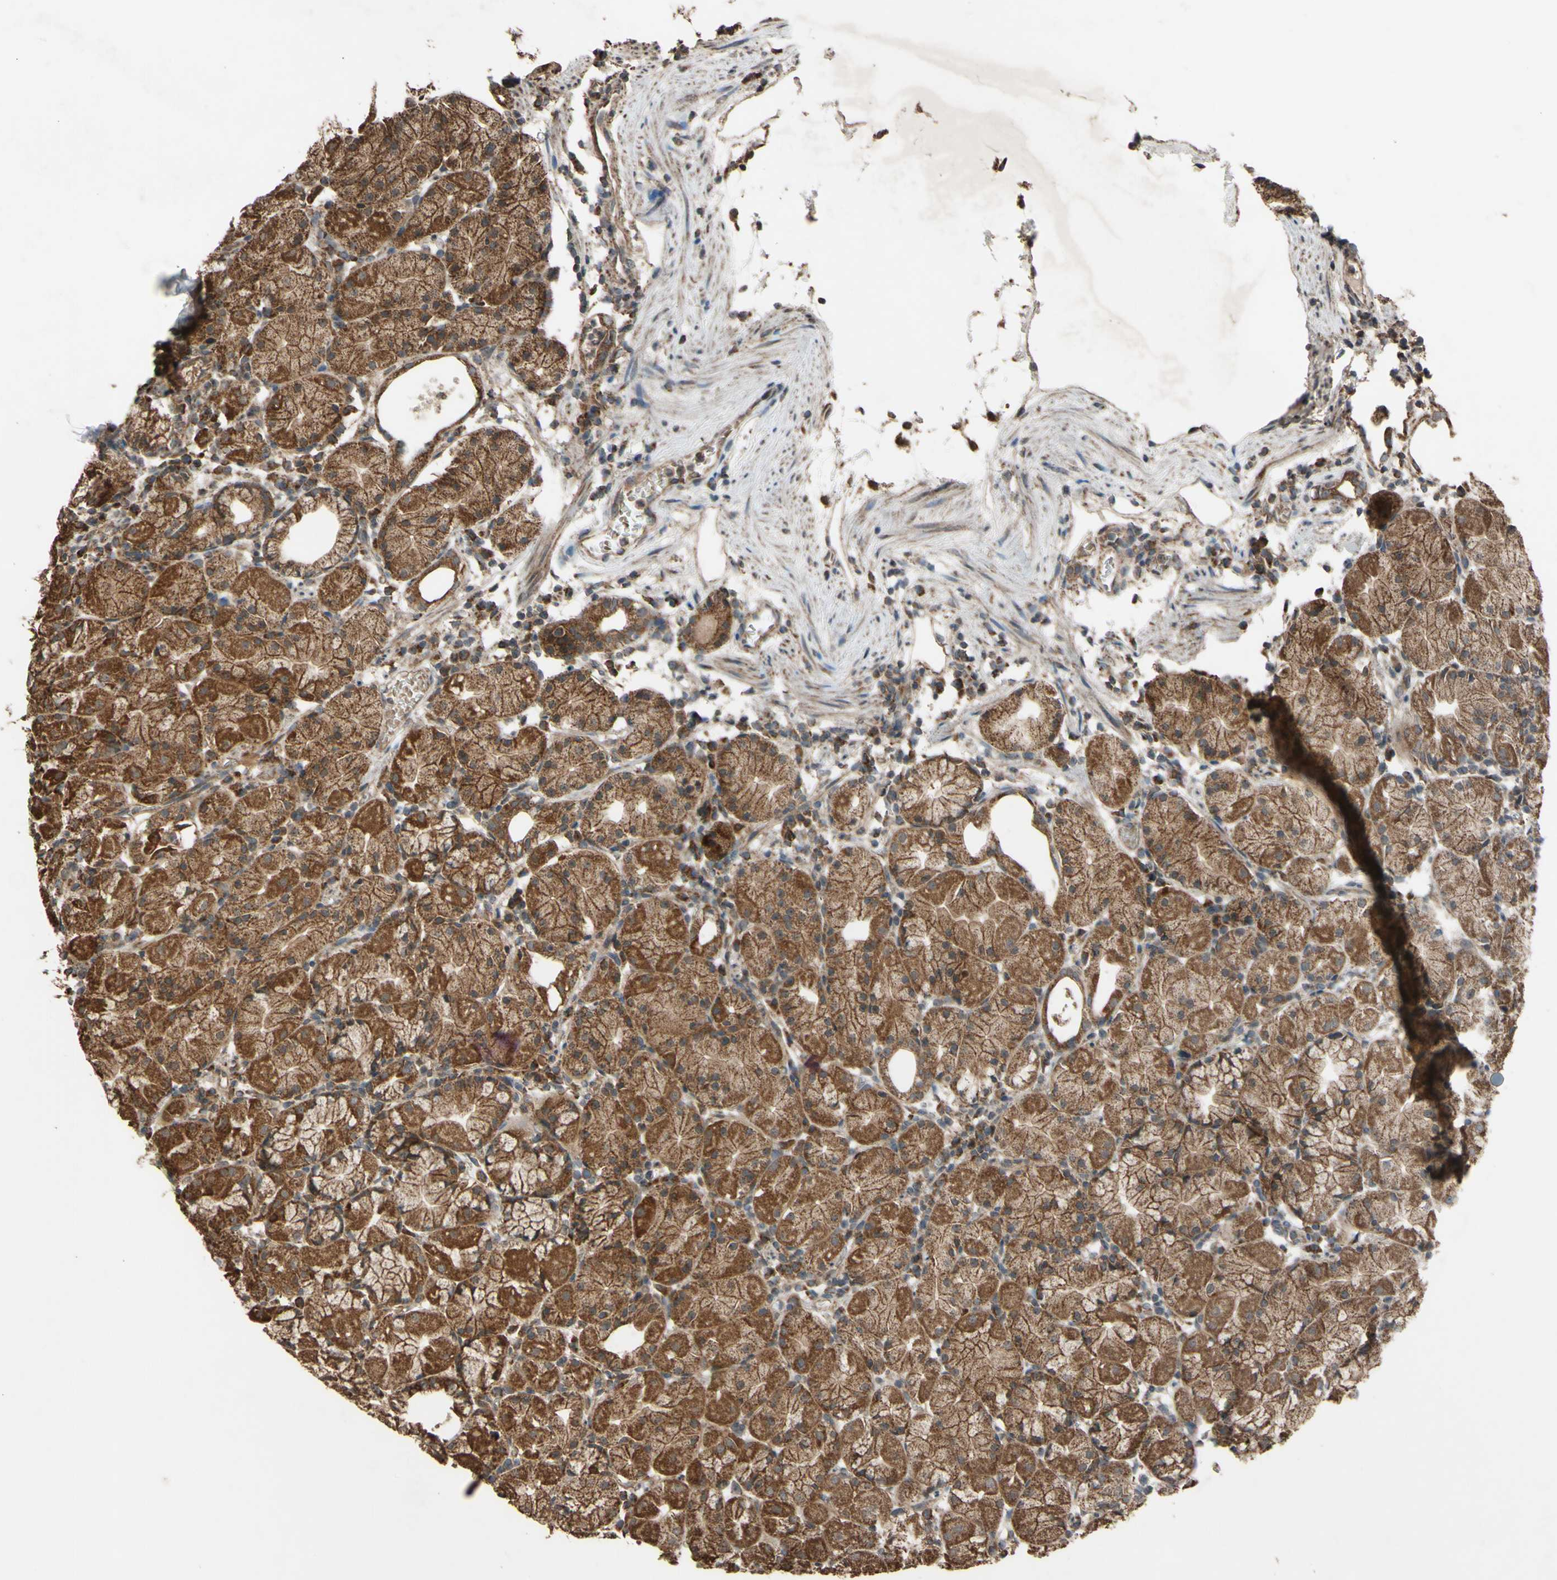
{"staining": {"intensity": "moderate", "quantity": ">75%", "location": "cytoplasmic/membranous"}, "tissue": "stomach", "cell_type": "Glandular cells", "image_type": "normal", "snomed": [{"axis": "morphology", "description": "Normal tissue, NOS"}, {"axis": "topography", "description": "Stomach"}, {"axis": "topography", "description": "Stomach, lower"}], "caption": "Protein expression analysis of normal human stomach reveals moderate cytoplasmic/membranous staining in approximately >75% of glandular cells. Nuclei are stained in blue.", "gene": "ACOT8", "patient": {"sex": "female", "age": 75}}